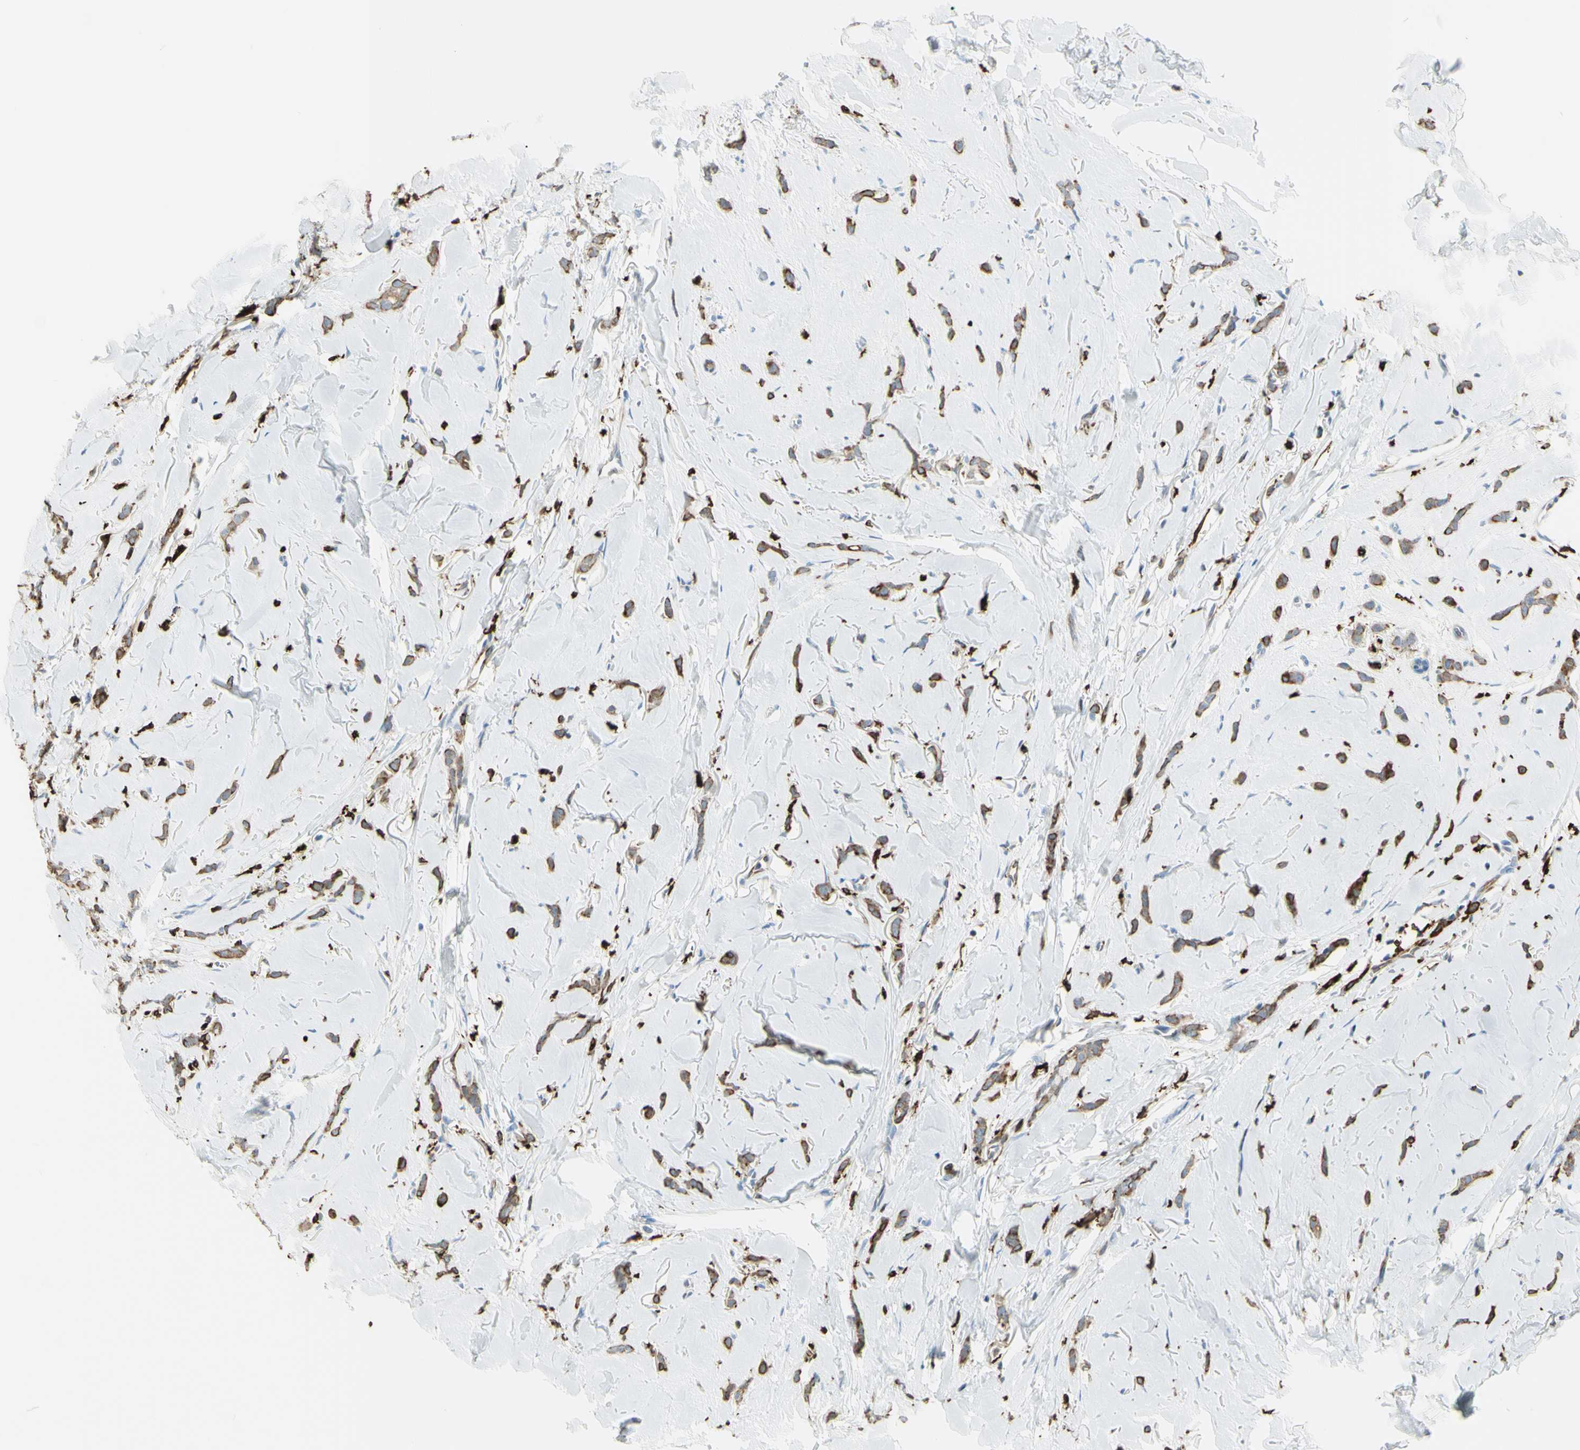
{"staining": {"intensity": "moderate", "quantity": ">75%", "location": "cytoplasmic/membranous"}, "tissue": "breast cancer", "cell_type": "Tumor cells", "image_type": "cancer", "snomed": [{"axis": "morphology", "description": "Lobular carcinoma"}, {"axis": "topography", "description": "Skin"}, {"axis": "topography", "description": "Breast"}], "caption": "Lobular carcinoma (breast) tissue reveals moderate cytoplasmic/membranous expression in approximately >75% of tumor cells, visualized by immunohistochemistry.", "gene": "CD74", "patient": {"sex": "female", "age": 46}}